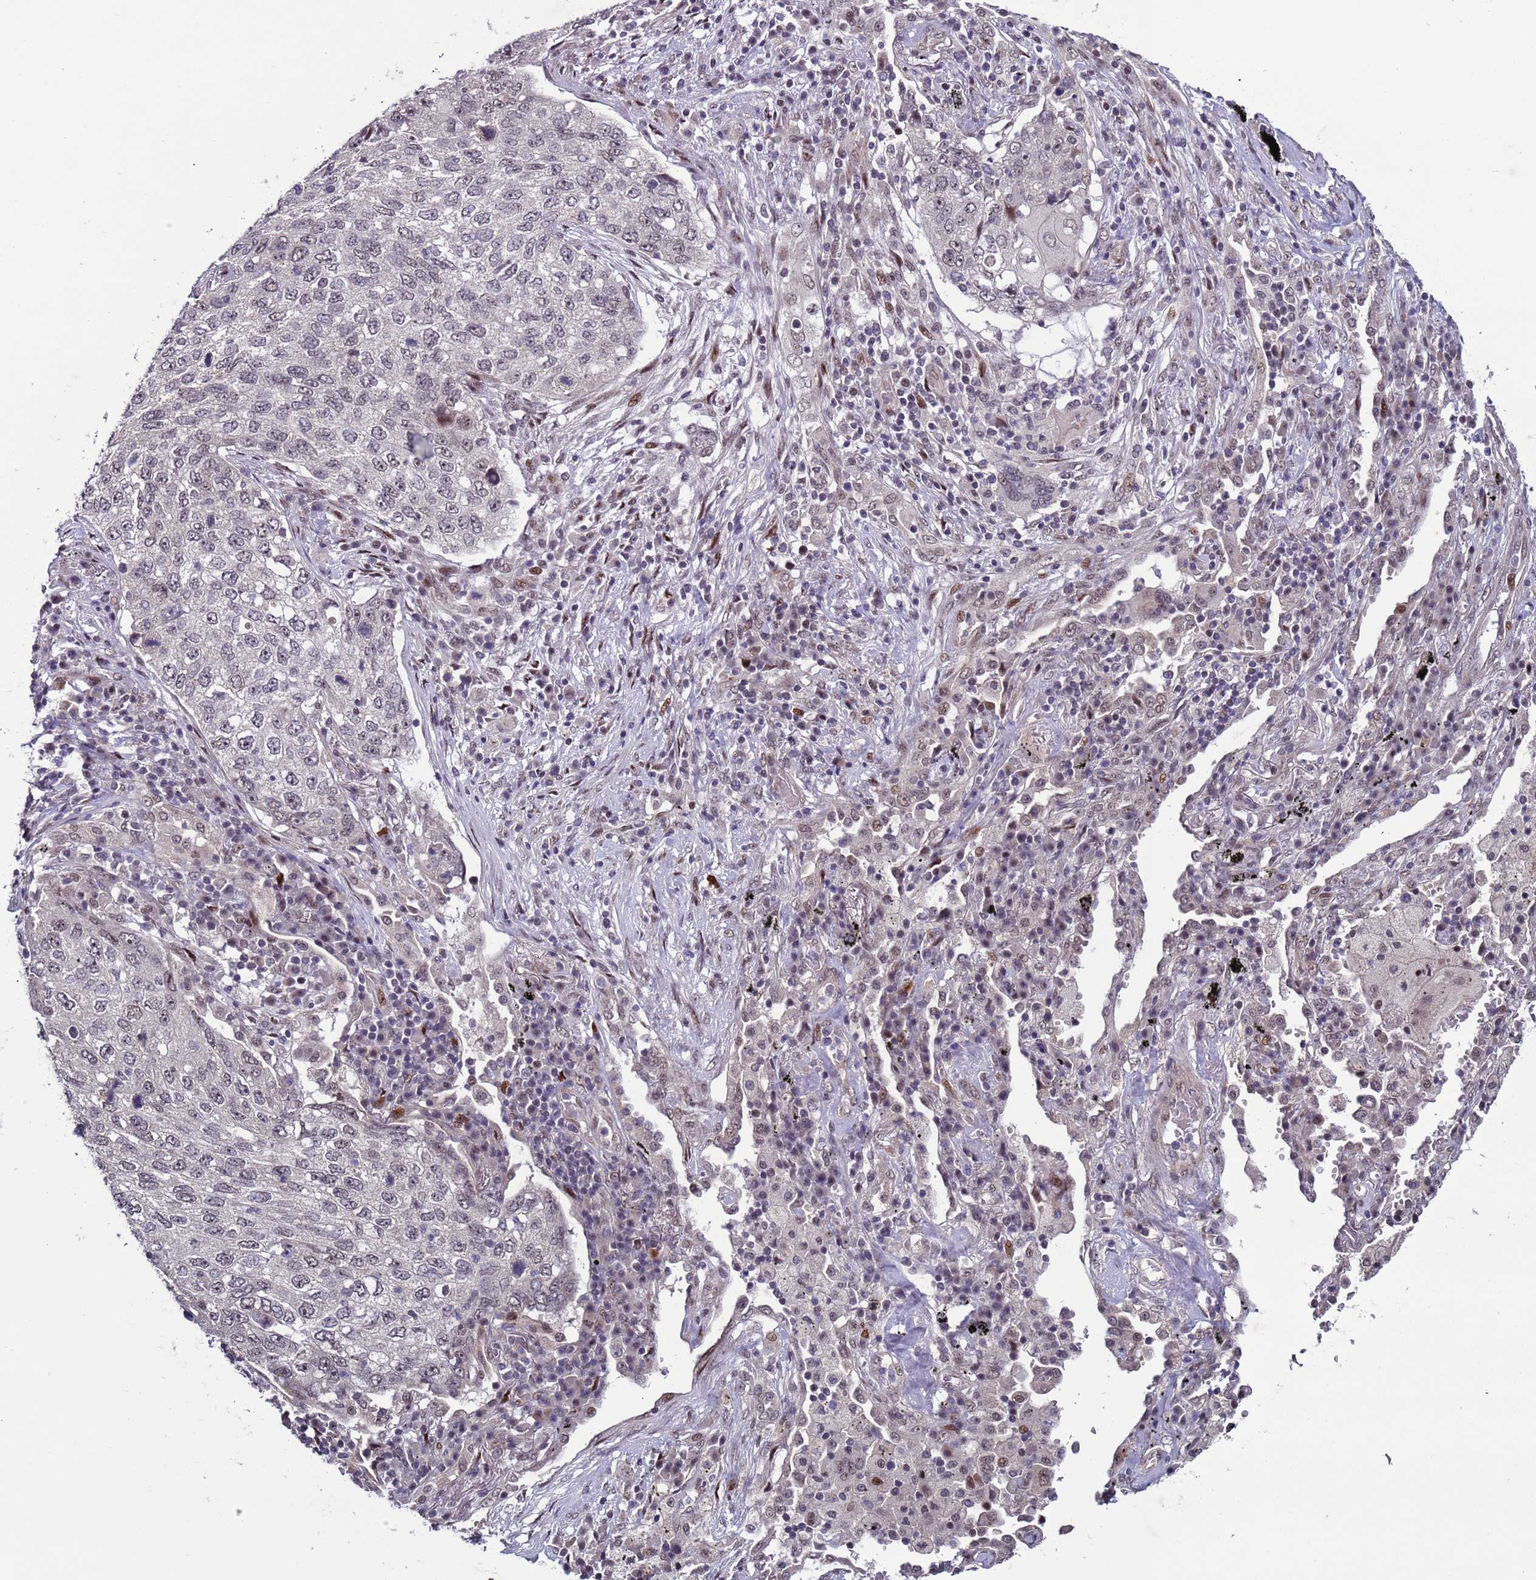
{"staining": {"intensity": "negative", "quantity": "none", "location": "none"}, "tissue": "lung cancer", "cell_type": "Tumor cells", "image_type": "cancer", "snomed": [{"axis": "morphology", "description": "Squamous cell carcinoma, NOS"}, {"axis": "topography", "description": "Lung"}], "caption": "The histopathology image shows no staining of tumor cells in lung cancer.", "gene": "SHC3", "patient": {"sex": "female", "age": 63}}